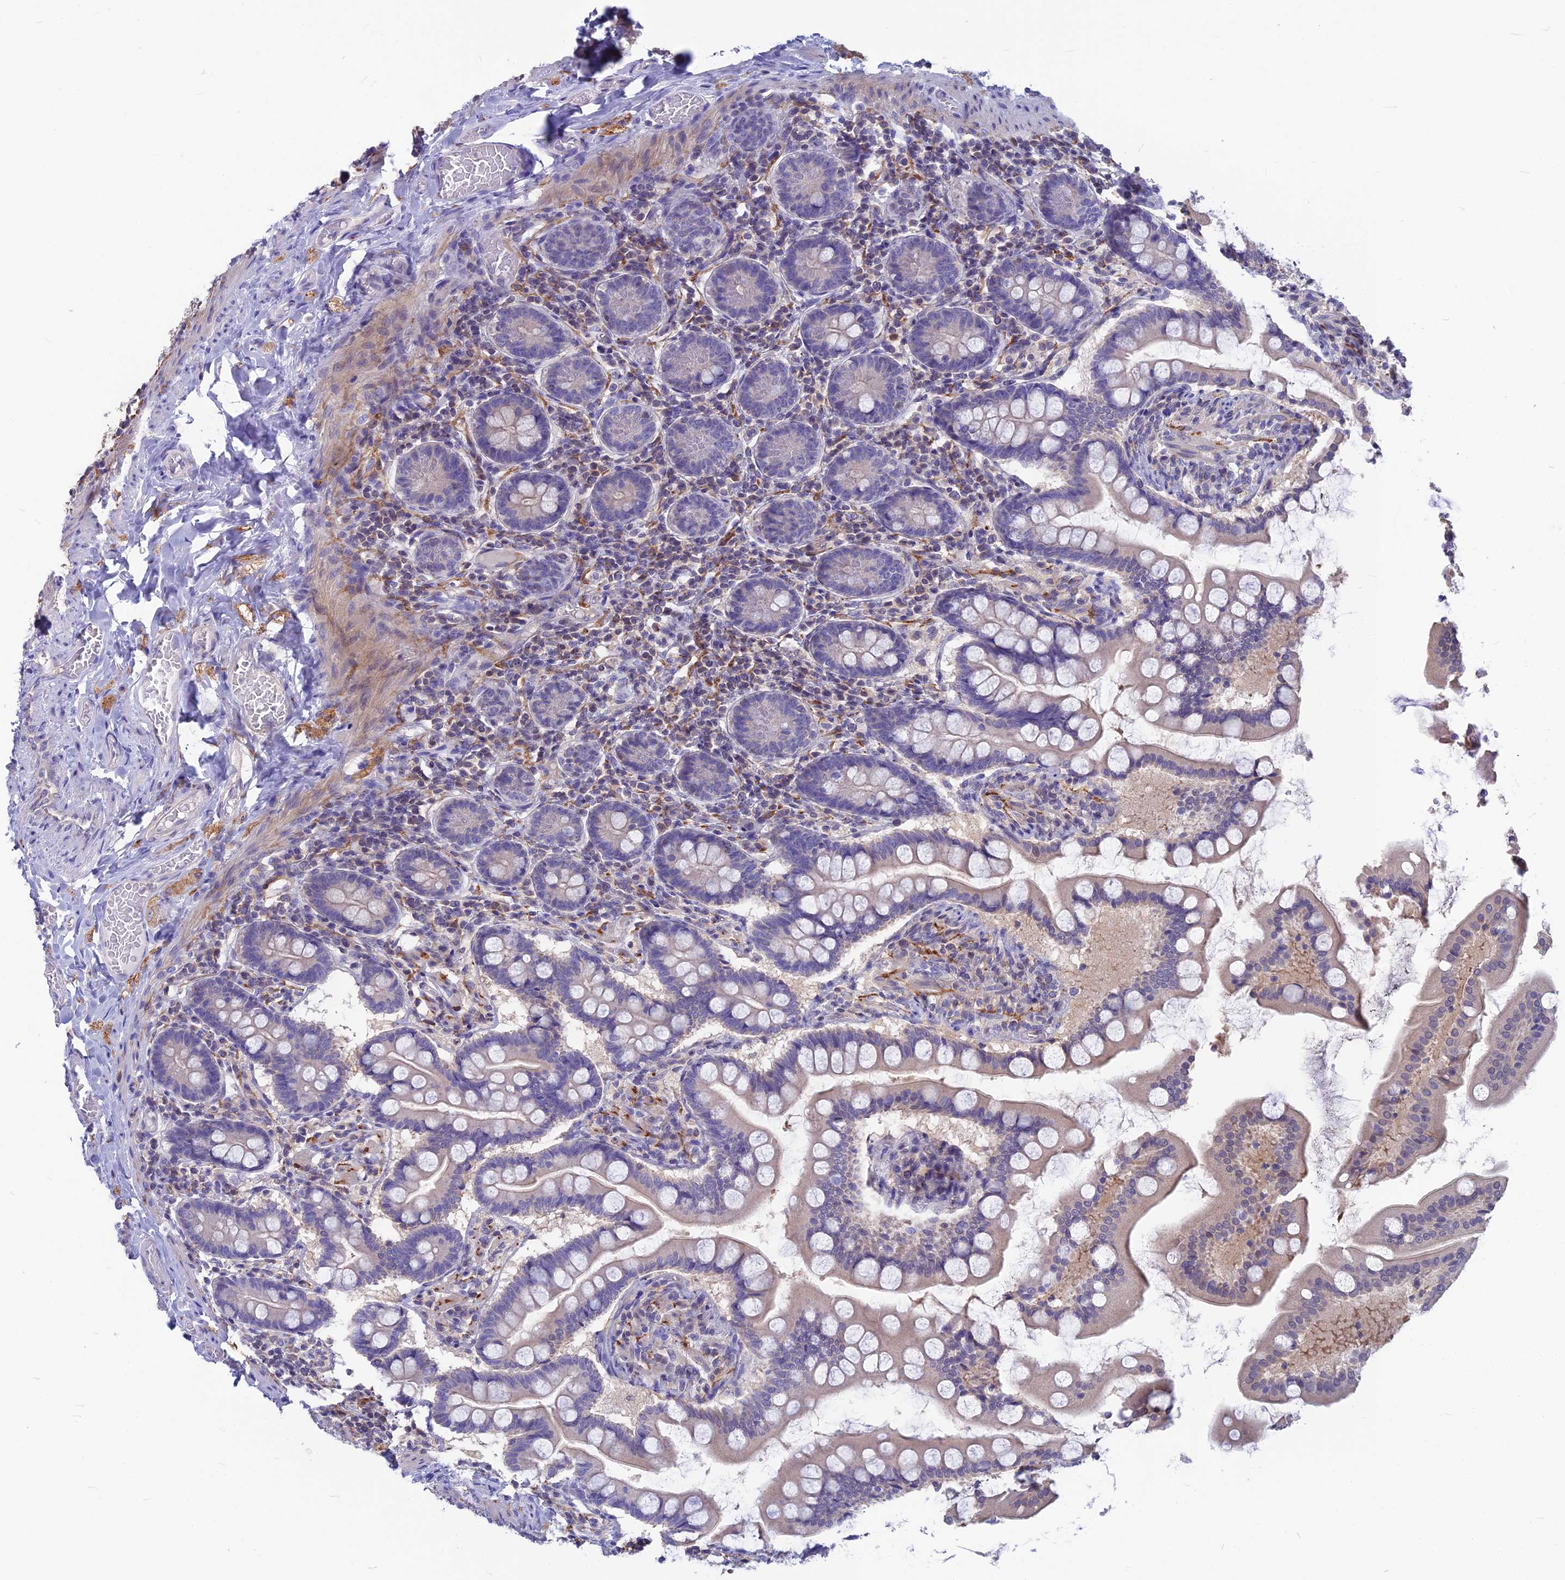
{"staining": {"intensity": "moderate", "quantity": "<25%", "location": "cytoplasmic/membranous"}, "tissue": "small intestine", "cell_type": "Glandular cells", "image_type": "normal", "snomed": [{"axis": "morphology", "description": "Normal tissue, NOS"}, {"axis": "topography", "description": "Small intestine"}], "caption": "IHC micrograph of benign small intestine: human small intestine stained using immunohistochemistry exhibits low levels of moderate protein expression localized specifically in the cytoplasmic/membranous of glandular cells, appearing as a cytoplasmic/membranous brown color.", "gene": "SNAP91", "patient": {"sex": "male", "age": 41}}